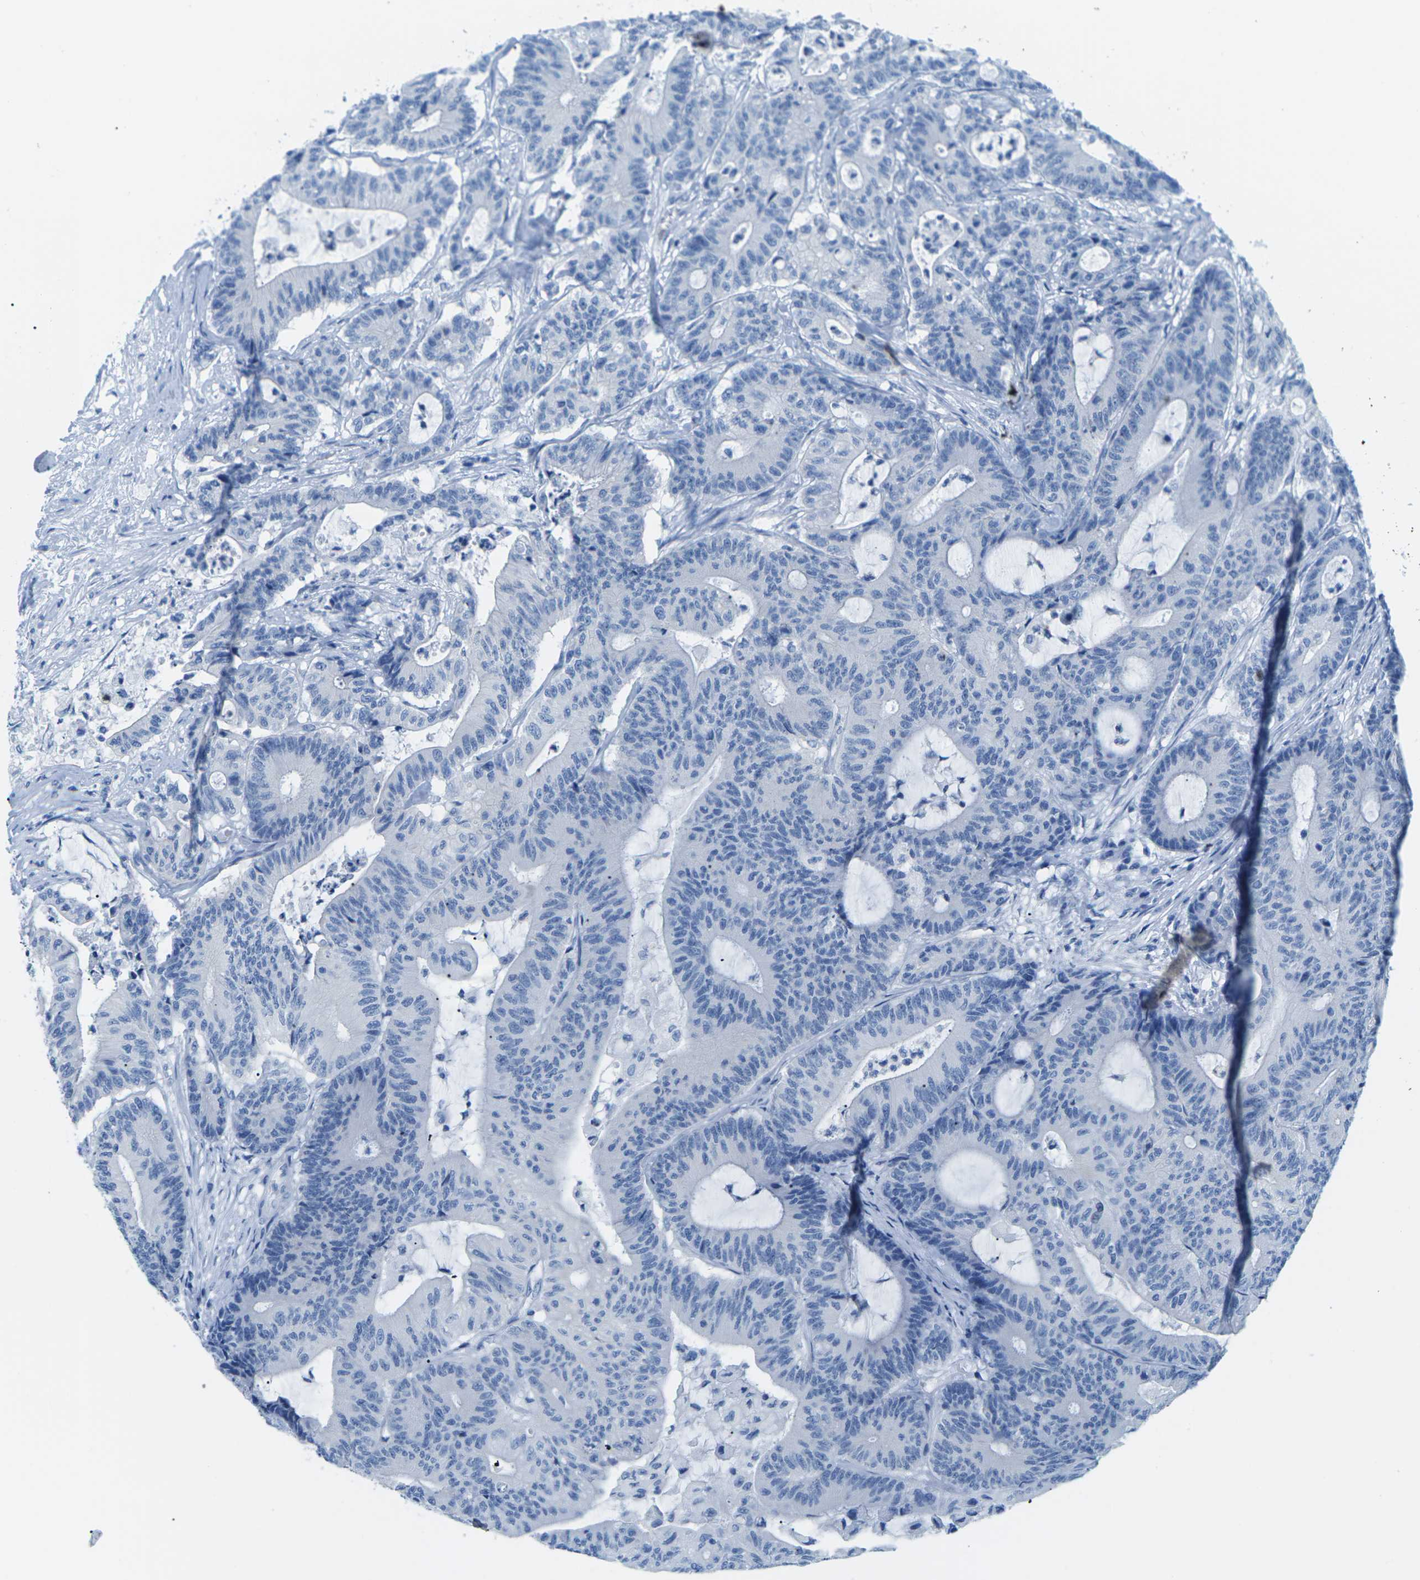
{"staining": {"intensity": "negative", "quantity": "none", "location": "none"}, "tissue": "colorectal cancer", "cell_type": "Tumor cells", "image_type": "cancer", "snomed": [{"axis": "morphology", "description": "Adenocarcinoma, NOS"}, {"axis": "topography", "description": "Colon"}], "caption": "There is no significant staining in tumor cells of colorectal cancer.", "gene": "SLC12A1", "patient": {"sex": "female", "age": 84}}